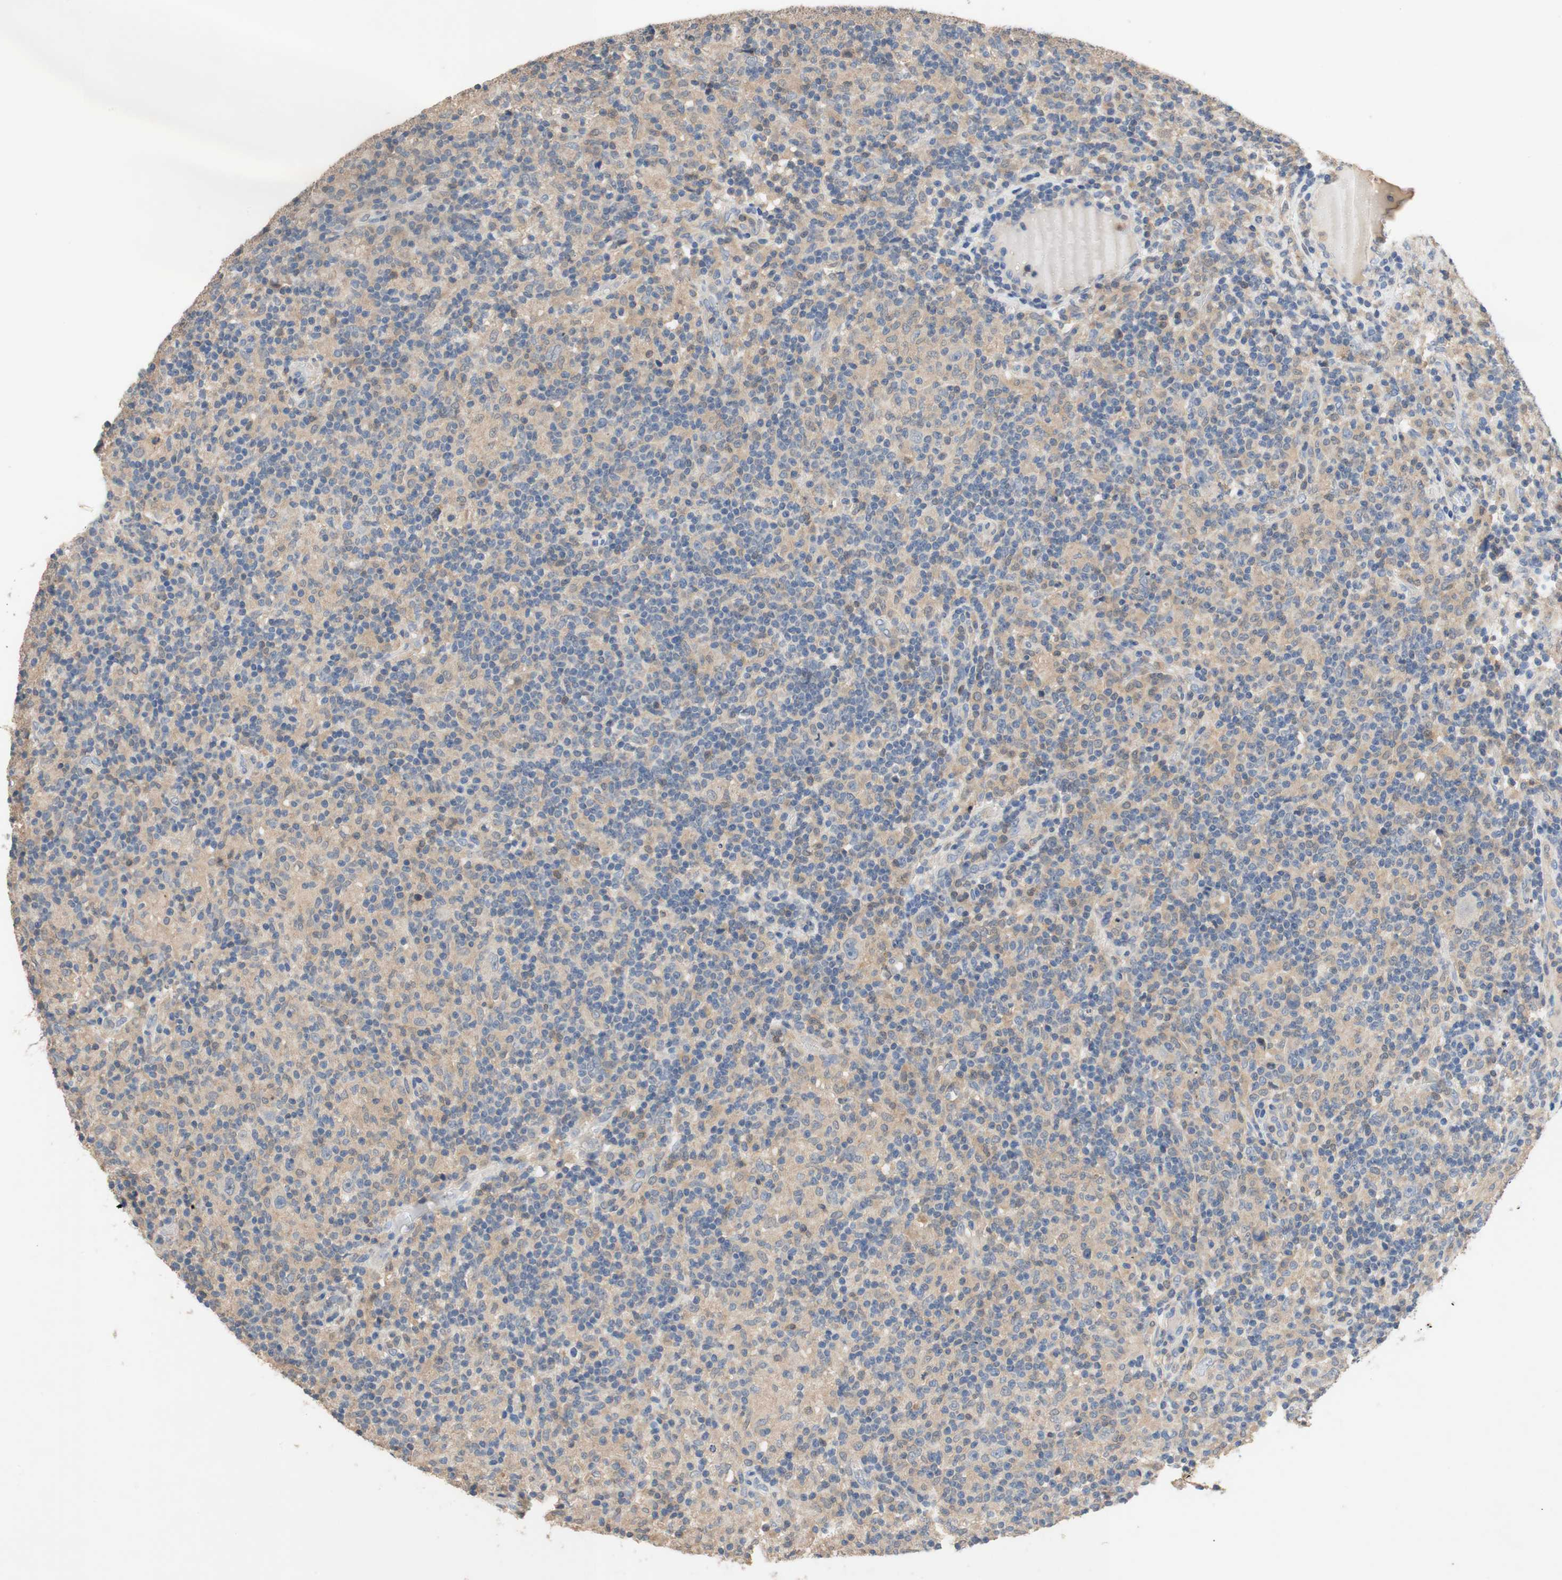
{"staining": {"intensity": "negative", "quantity": "none", "location": "none"}, "tissue": "lymphoma", "cell_type": "Tumor cells", "image_type": "cancer", "snomed": [{"axis": "morphology", "description": "Hodgkin's disease, NOS"}, {"axis": "topography", "description": "Lymph node"}], "caption": "Hodgkin's disease was stained to show a protein in brown. There is no significant expression in tumor cells.", "gene": "ADAP1", "patient": {"sex": "male", "age": 70}}